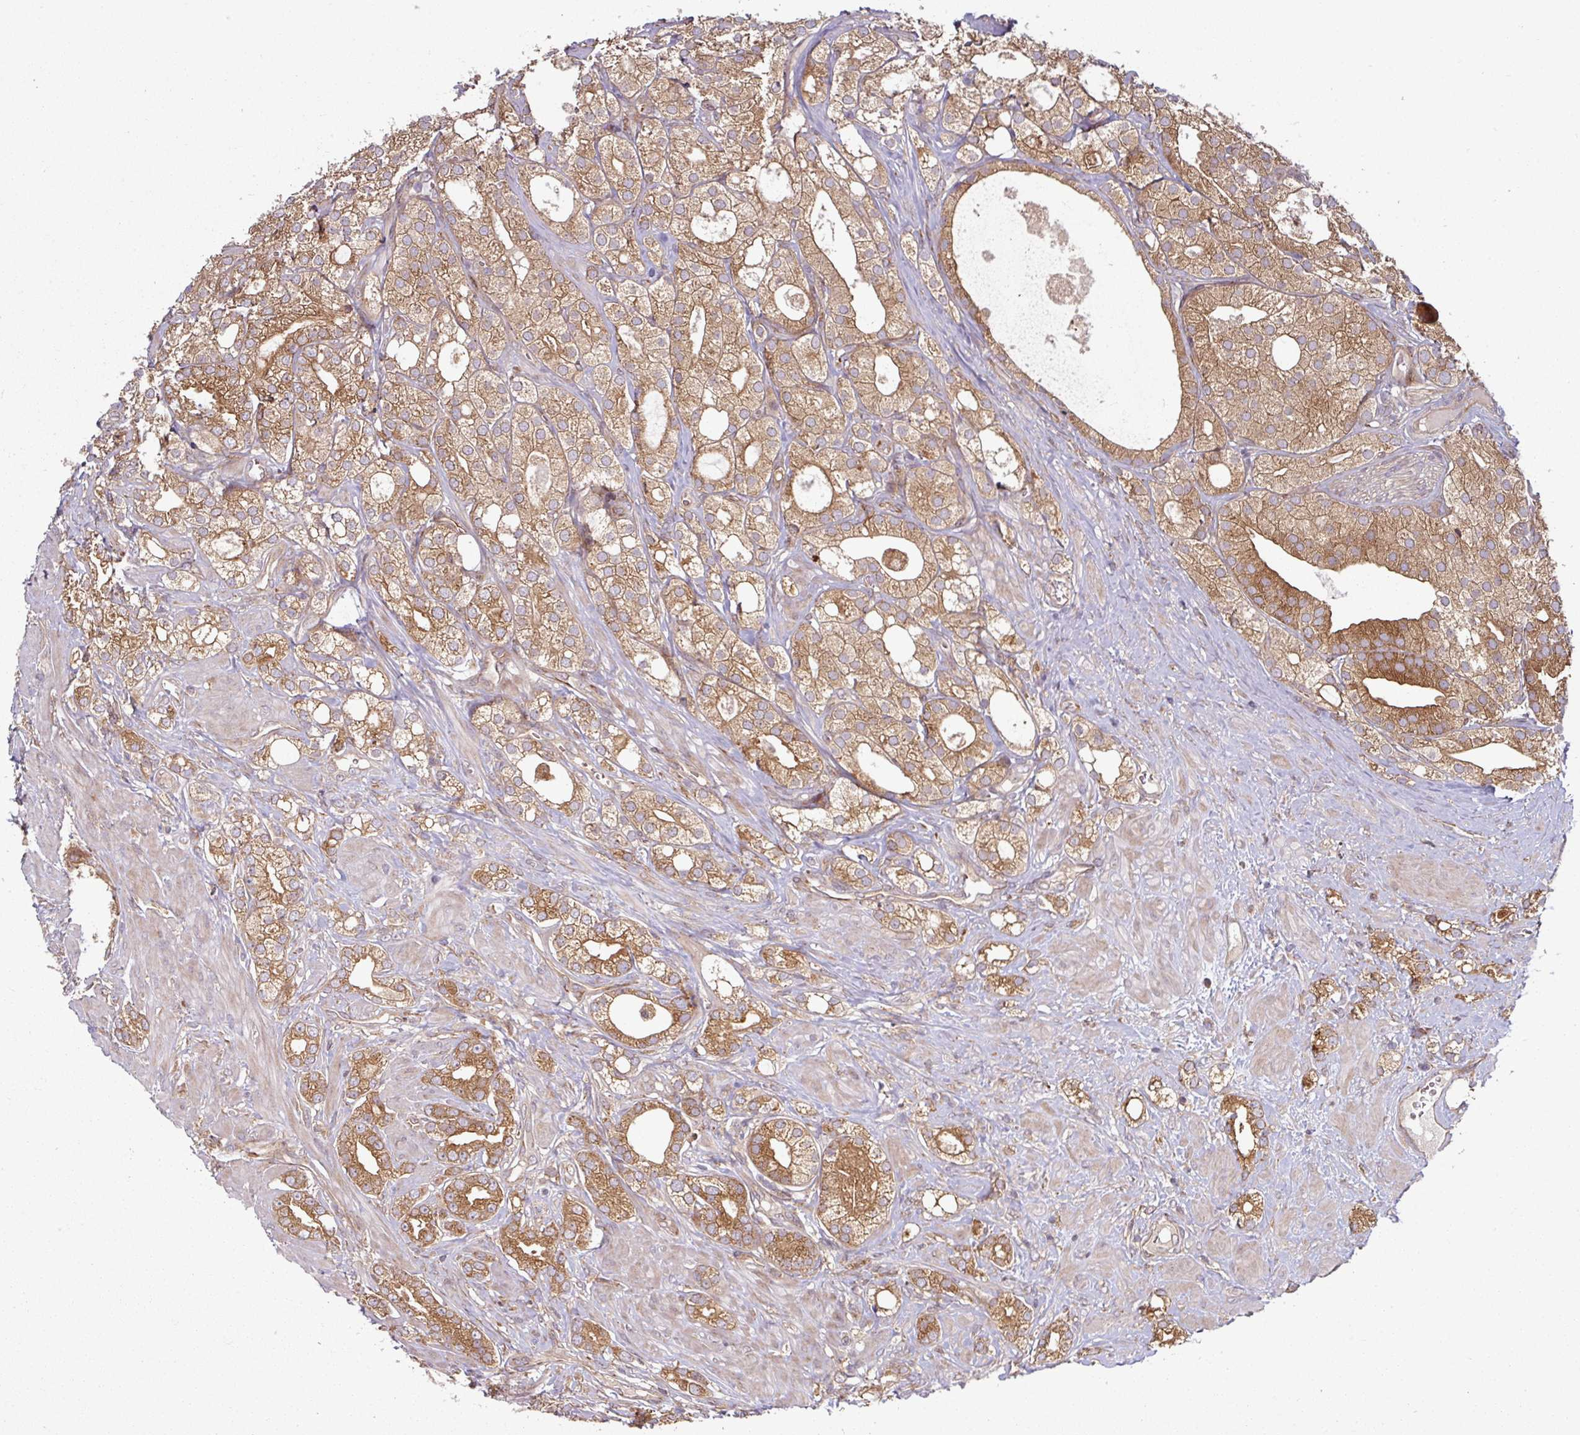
{"staining": {"intensity": "moderate", "quantity": ">75%", "location": "cytoplasmic/membranous"}, "tissue": "prostate cancer", "cell_type": "Tumor cells", "image_type": "cancer", "snomed": [{"axis": "morphology", "description": "Adenocarcinoma, High grade"}, {"axis": "topography", "description": "Prostate"}], "caption": "This is a photomicrograph of immunohistochemistry (IHC) staining of prostate adenocarcinoma (high-grade), which shows moderate expression in the cytoplasmic/membranous of tumor cells.", "gene": "RAB5A", "patient": {"sex": "male", "age": 50}}